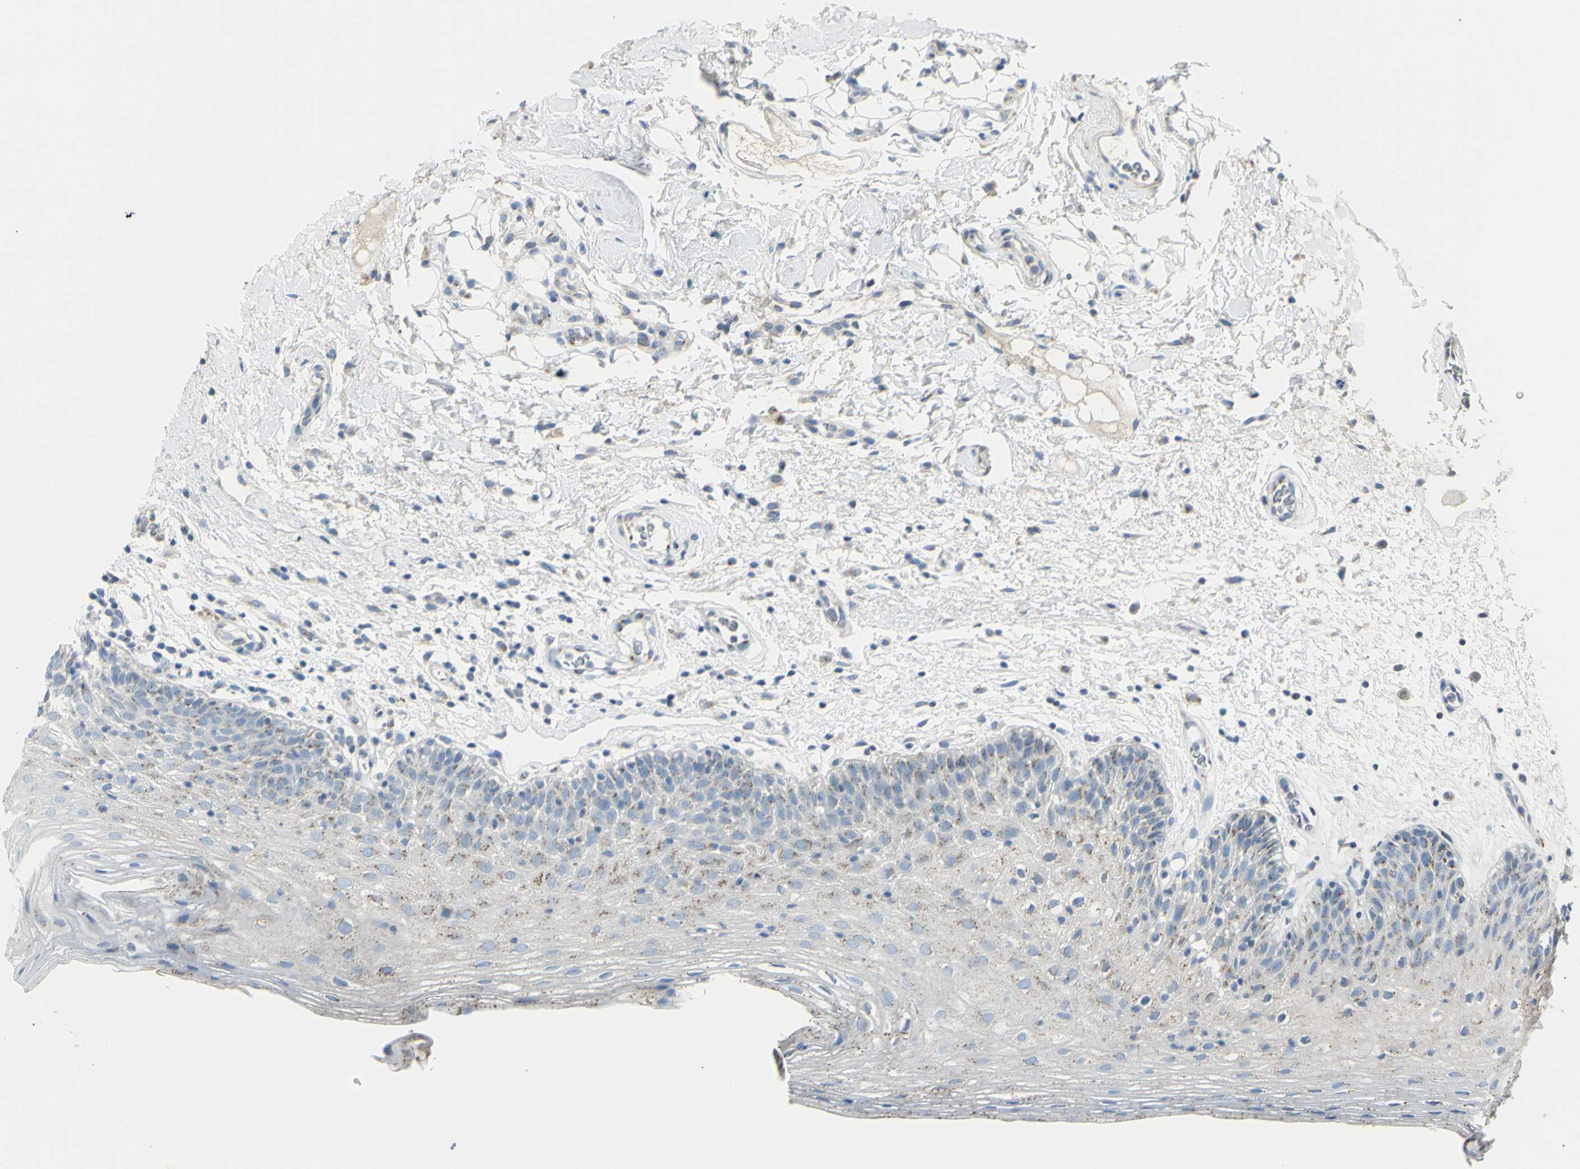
{"staining": {"intensity": "moderate", "quantity": "<25%", "location": "cytoplasmic/membranous"}, "tissue": "oral mucosa", "cell_type": "Squamous epithelial cells", "image_type": "normal", "snomed": [{"axis": "morphology", "description": "Normal tissue, NOS"}, {"axis": "morphology", "description": "Squamous cell carcinoma, NOS"}, {"axis": "topography", "description": "Skeletal muscle"}, {"axis": "topography", "description": "Oral tissue"}, {"axis": "topography", "description": "Head-Neck"}], "caption": "High-power microscopy captured an IHC photomicrograph of normal oral mucosa, revealing moderate cytoplasmic/membranous positivity in approximately <25% of squamous epithelial cells.", "gene": "B4GALT3", "patient": {"sex": "male", "age": 71}}